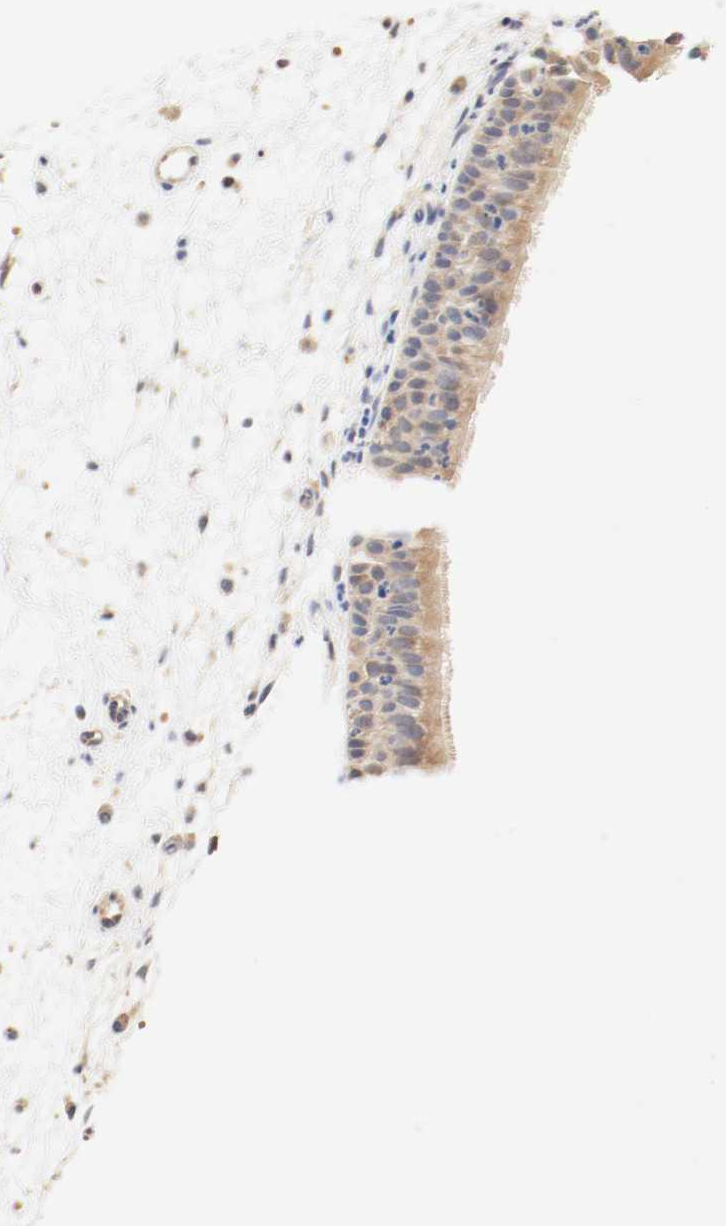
{"staining": {"intensity": "moderate", "quantity": ">75%", "location": "cytoplasmic/membranous"}, "tissue": "nasopharynx", "cell_type": "Respiratory epithelial cells", "image_type": "normal", "snomed": [{"axis": "morphology", "description": "Normal tissue, NOS"}, {"axis": "topography", "description": "Nasopharynx"}], "caption": "Immunohistochemistry image of unremarkable nasopharynx: nasopharynx stained using IHC exhibits medium levels of moderate protein expression localized specifically in the cytoplasmic/membranous of respiratory epithelial cells, appearing as a cytoplasmic/membranous brown color.", "gene": "GIT1", "patient": {"sex": "female", "age": 54}}